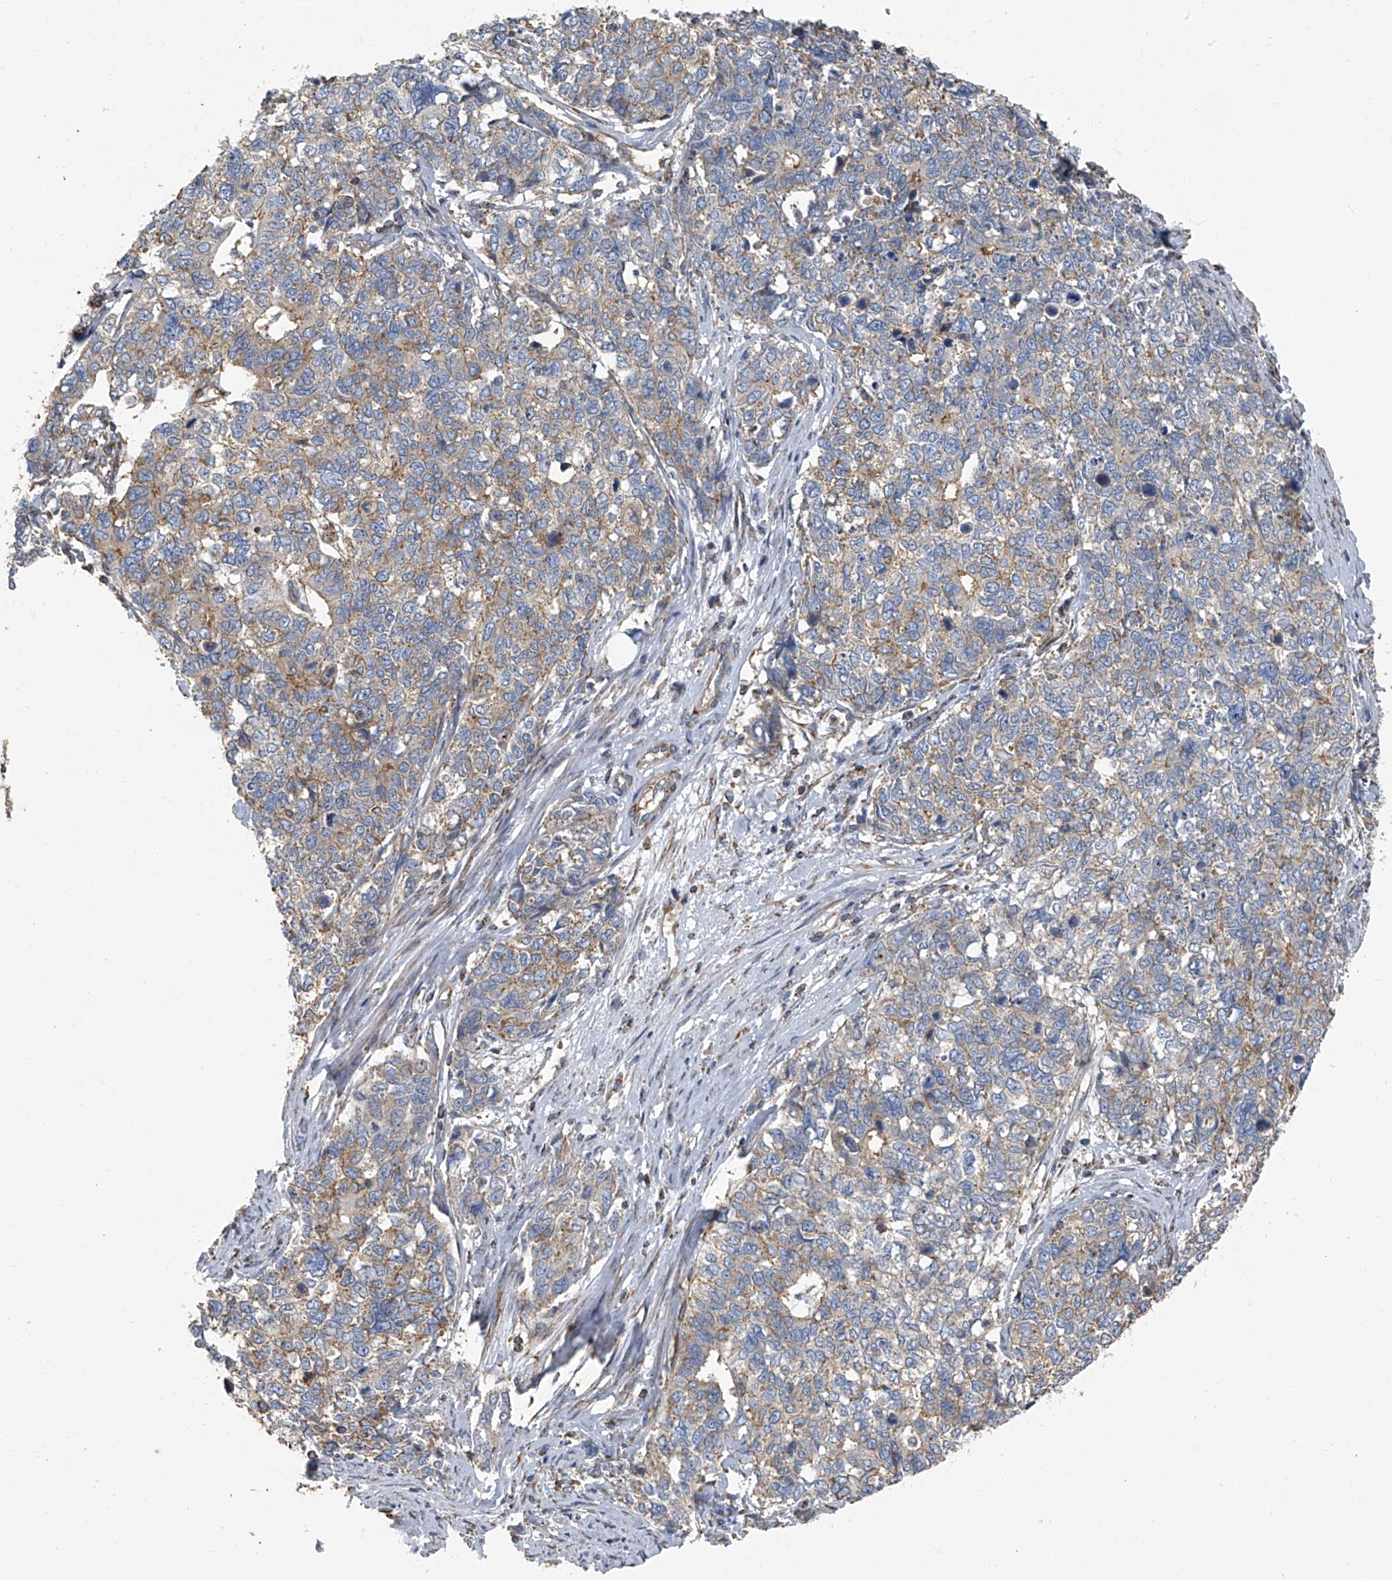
{"staining": {"intensity": "weak", "quantity": ">75%", "location": "cytoplasmic/membranous"}, "tissue": "cervical cancer", "cell_type": "Tumor cells", "image_type": "cancer", "snomed": [{"axis": "morphology", "description": "Squamous cell carcinoma, NOS"}, {"axis": "topography", "description": "Cervix"}], "caption": "Immunohistochemistry (DAB (3,3'-diaminobenzidine)) staining of cervical cancer (squamous cell carcinoma) shows weak cytoplasmic/membranous protein positivity in about >75% of tumor cells. The protein is shown in brown color, while the nuclei are stained blue.", "gene": "SEPTIN7", "patient": {"sex": "female", "age": 63}}